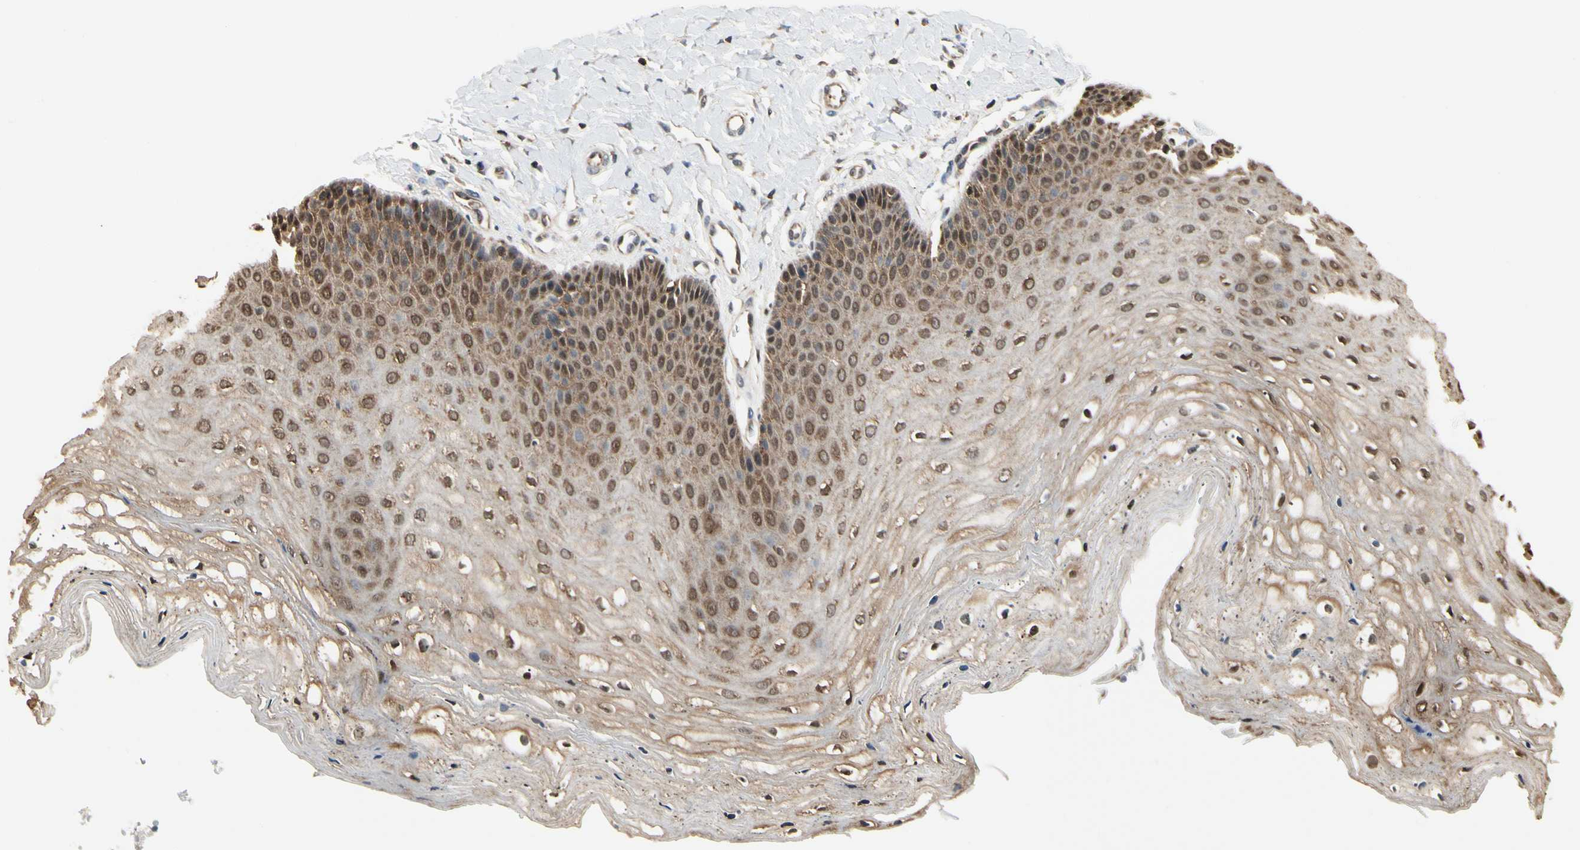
{"staining": {"intensity": "moderate", "quantity": ">75%", "location": "cytoplasmic/membranous"}, "tissue": "vagina", "cell_type": "Squamous epithelial cells", "image_type": "normal", "snomed": [{"axis": "morphology", "description": "Normal tissue, NOS"}, {"axis": "topography", "description": "Vagina"}], "caption": "Immunohistochemical staining of unremarkable vagina reveals >75% levels of moderate cytoplasmic/membranous protein positivity in about >75% of squamous epithelial cells. Using DAB (3,3'-diaminobenzidine) (brown) and hematoxylin (blue) stains, captured at high magnification using brightfield microscopy.", "gene": "YWHAB", "patient": {"sex": "female", "age": 68}}